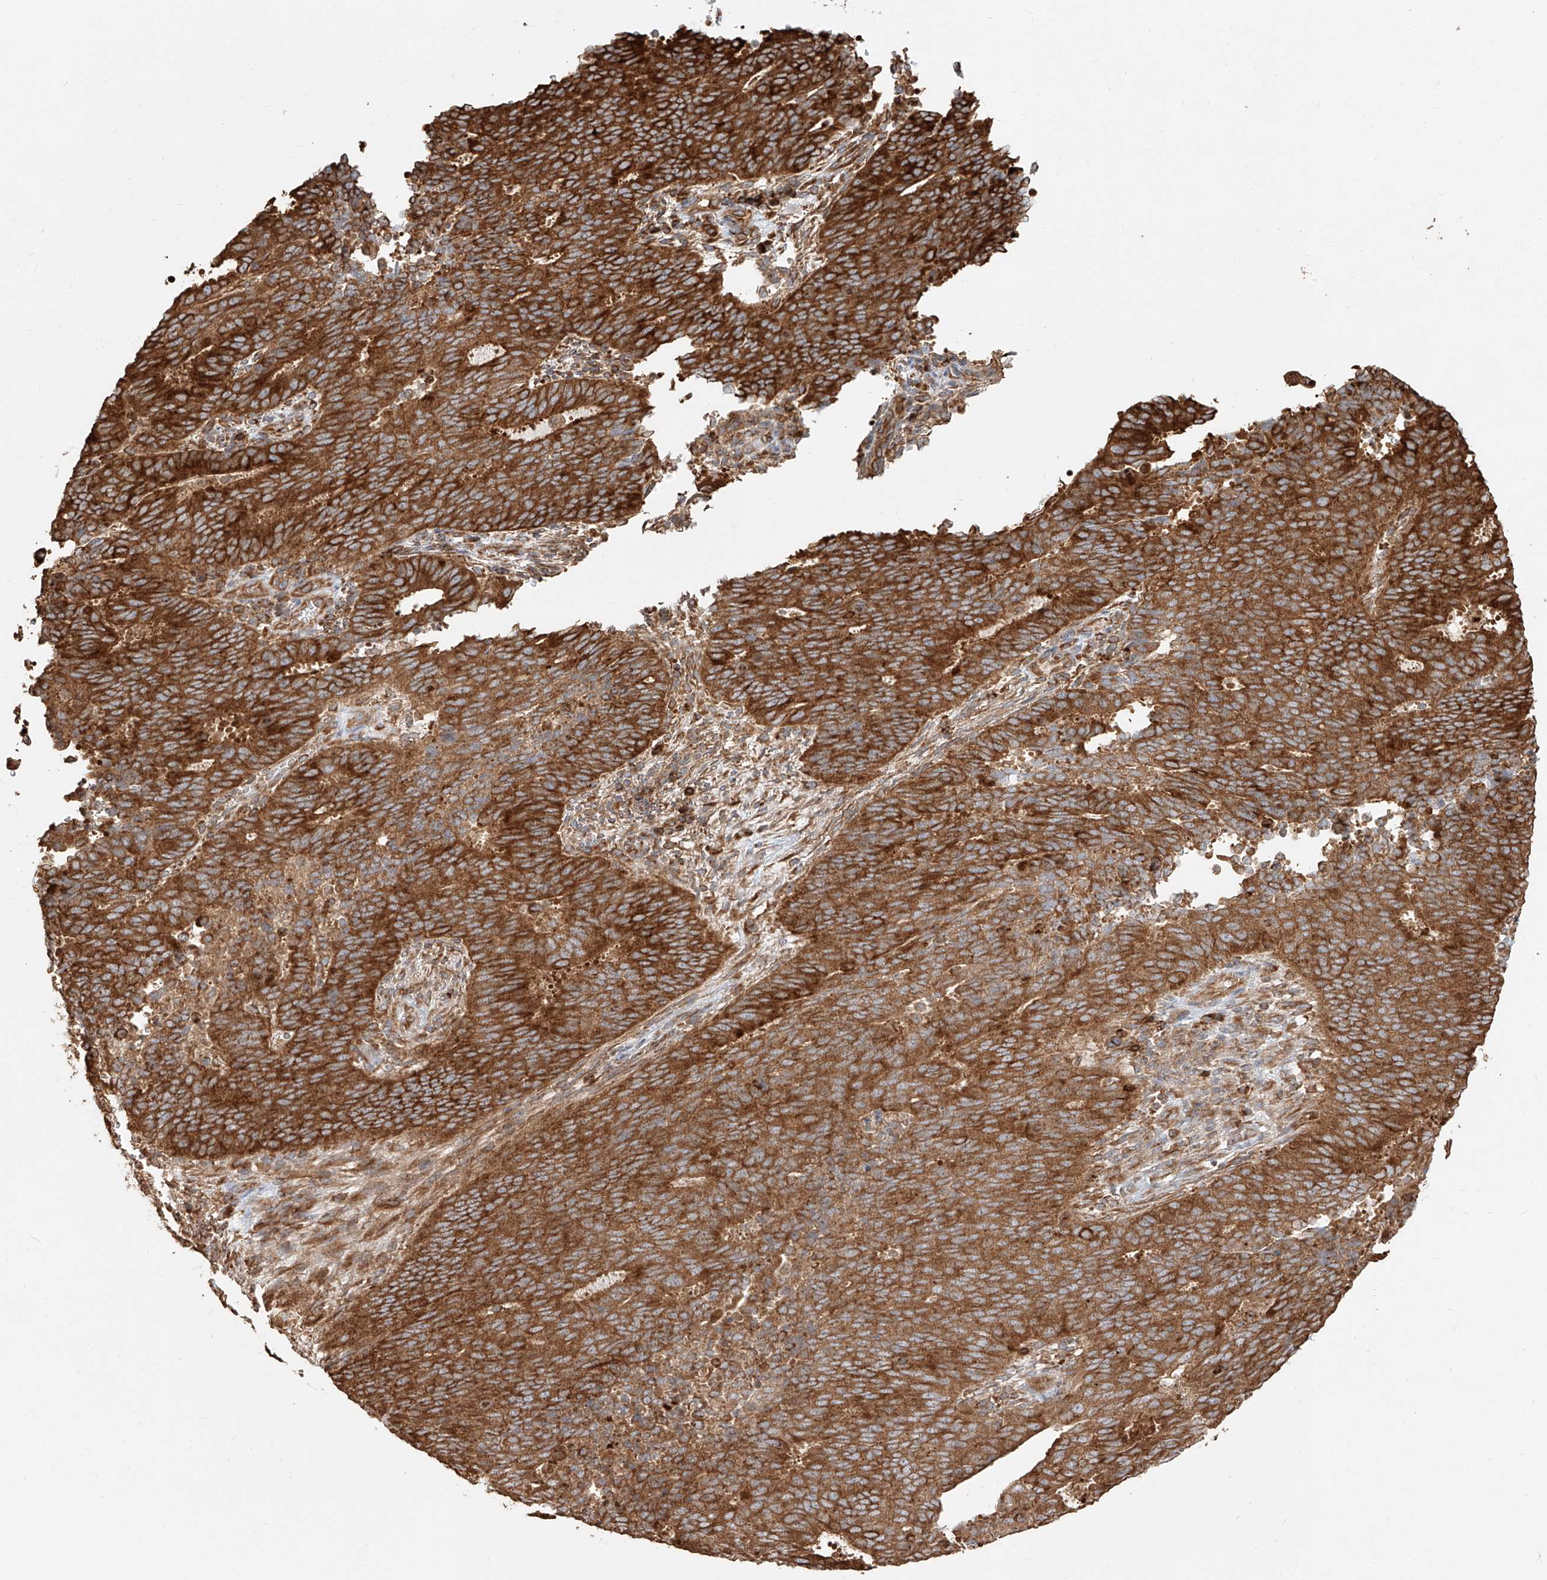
{"staining": {"intensity": "strong", "quantity": ">75%", "location": "cytoplasmic/membranous"}, "tissue": "cervical cancer", "cell_type": "Tumor cells", "image_type": "cancer", "snomed": [{"axis": "morphology", "description": "Adenocarcinoma, NOS"}, {"axis": "topography", "description": "Cervix"}], "caption": "There is high levels of strong cytoplasmic/membranous staining in tumor cells of cervical cancer, as demonstrated by immunohistochemical staining (brown color).", "gene": "EFNB1", "patient": {"sex": "female", "age": 44}}